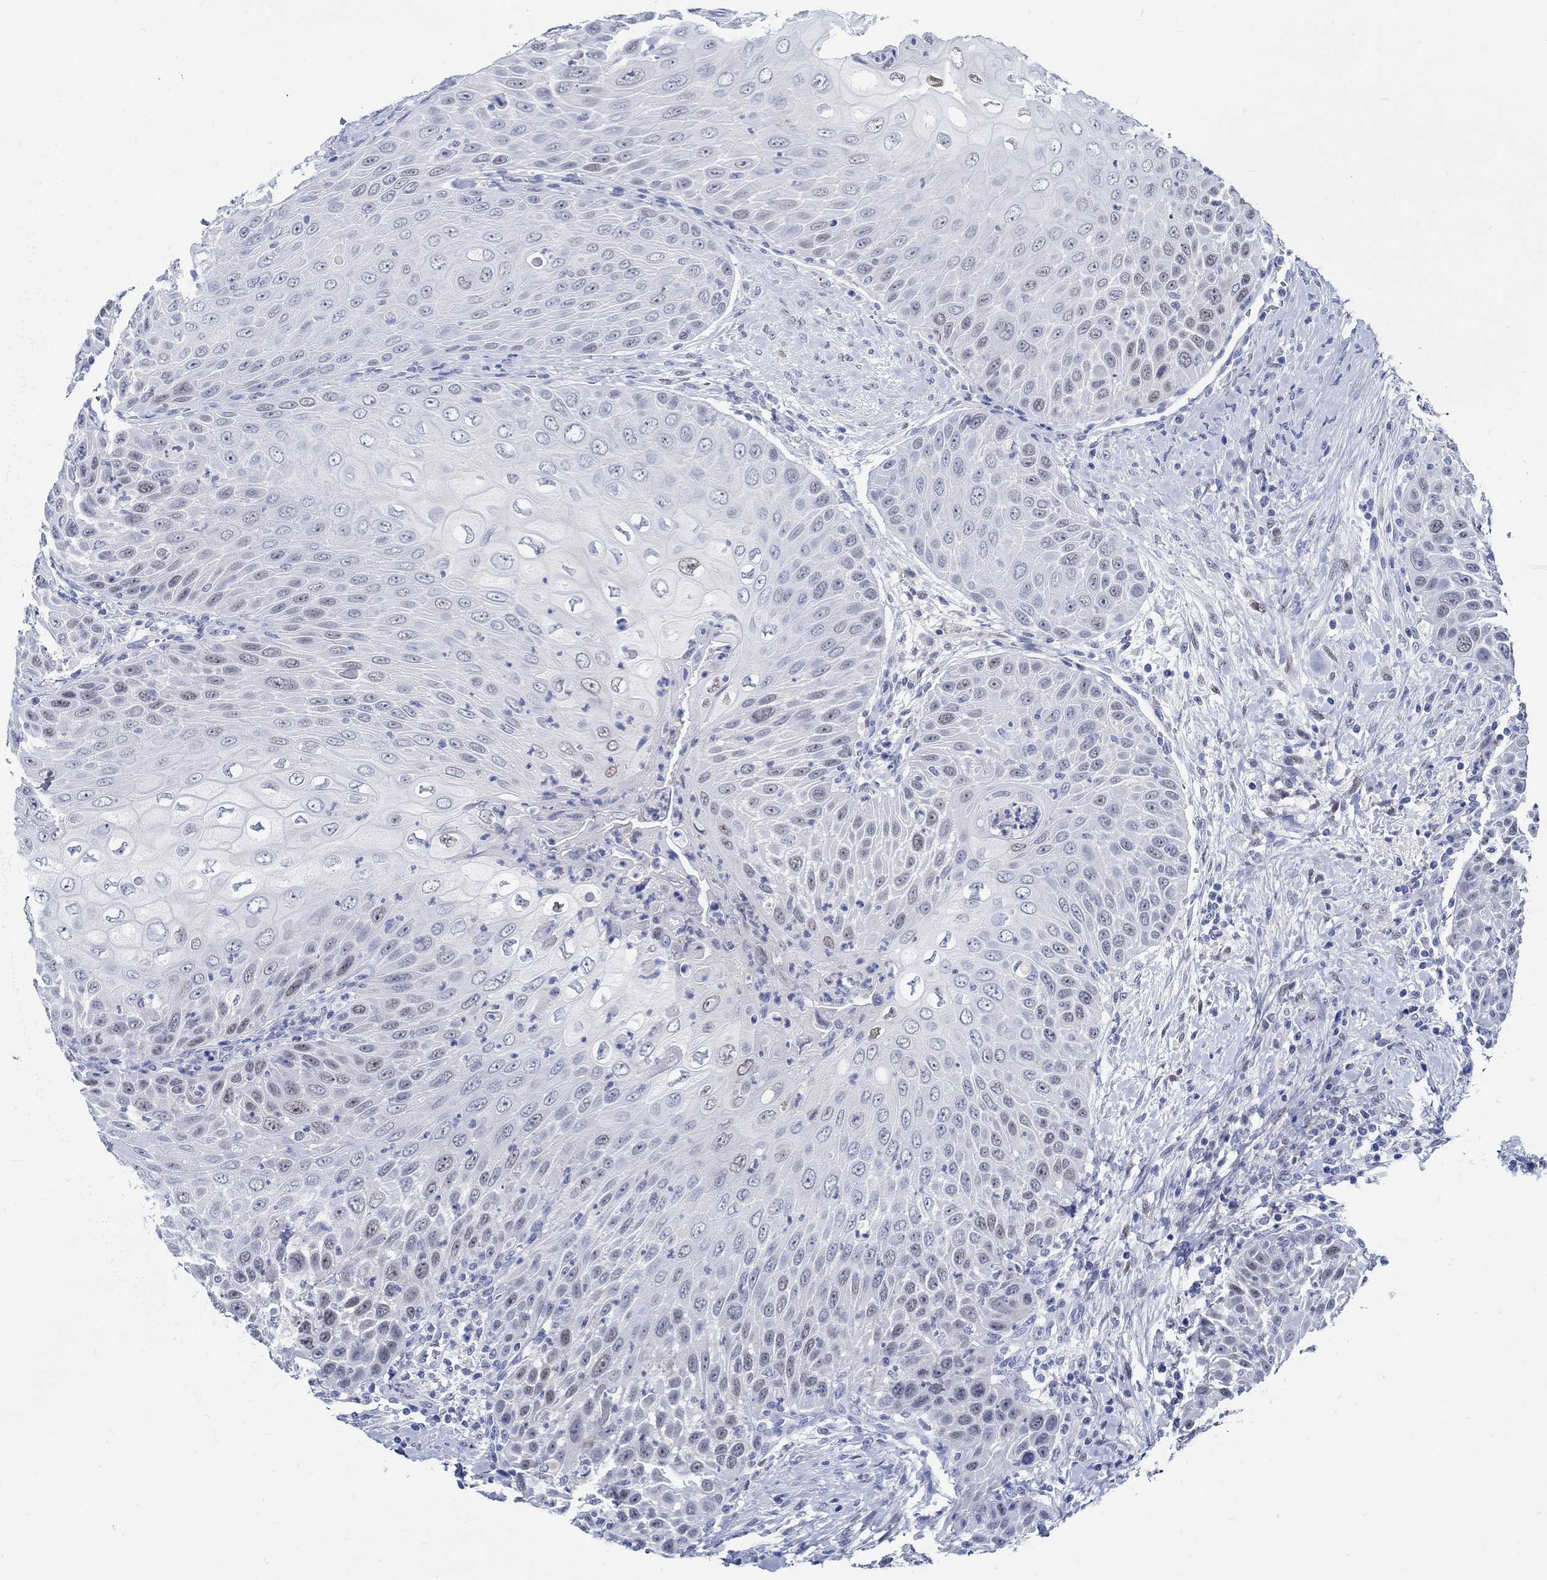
{"staining": {"intensity": "moderate", "quantity": "<25%", "location": "nuclear"}, "tissue": "head and neck cancer", "cell_type": "Tumor cells", "image_type": "cancer", "snomed": [{"axis": "morphology", "description": "Squamous cell carcinoma, NOS"}, {"axis": "topography", "description": "Head-Neck"}], "caption": "Immunohistochemistry photomicrograph of neoplastic tissue: head and neck squamous cell carcinoma stained using immunohistochemistry shows low levels of moderate protein expression localized specifically in the nuclear of tumor cells, appearing as a nuclear brown color.", "gene": "PAX9", "patient": {"sex": "male", "age": 69}}